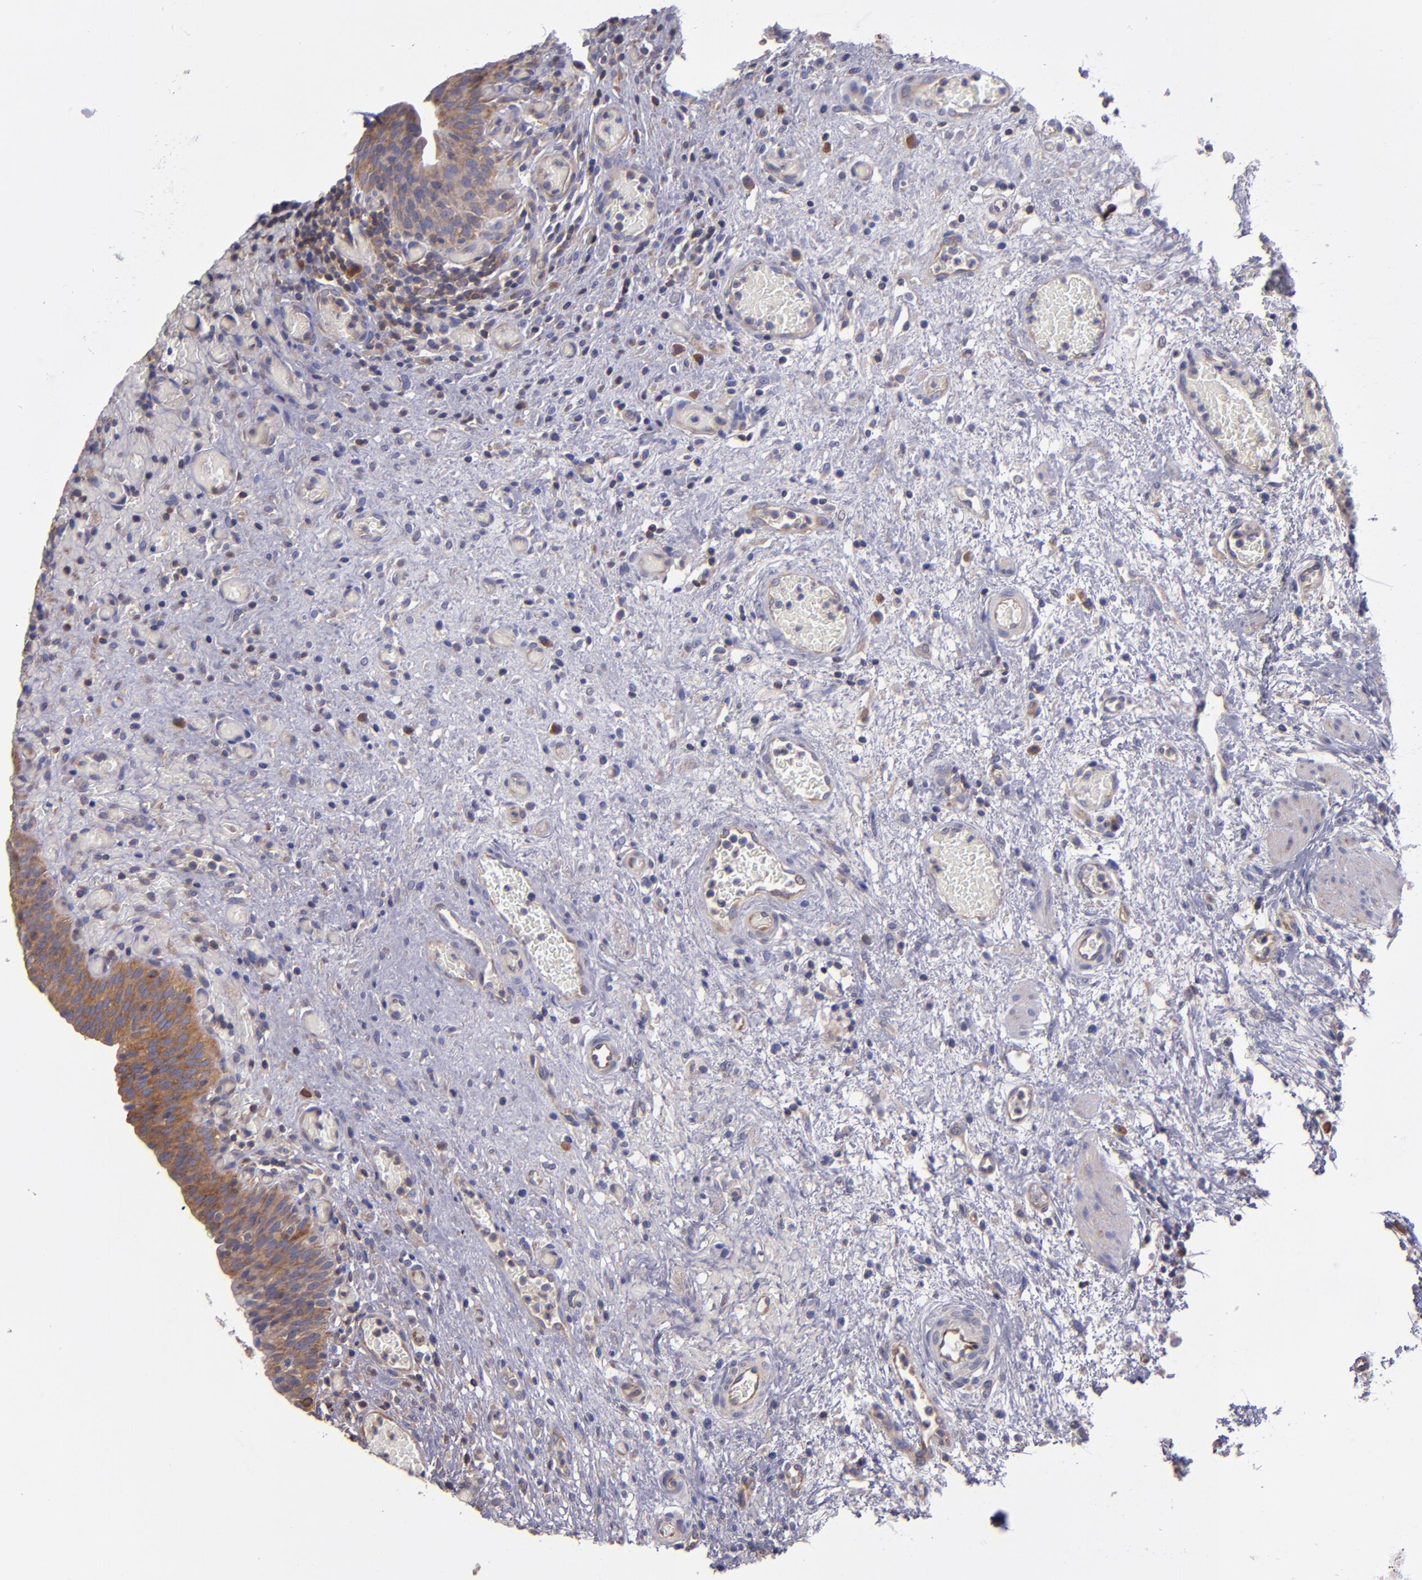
{"staining": {"intensity": "moderate", "quantity": ">75%", "location": "cytoplasmic/membranous"}, "tissue": "urinary bladder", "cell_type": "Urothelial cells", "image_type": "normal", "snomed": [{"axis": "morphology", "description": "Normal tissue, NOS"}, {"axis": "morphology", "description": "Urothelial carcinoma, High grade"}, {"axis": "topography", "description": "Urinary bladder"}], "caption": "The immunohistochemical stain highlights moderate cytoplasmic/membranous staining in urothelial cells of unremarkable urinary bladder. The protein of interest is stained brown, and the nuclei are stained in blue (DAB (3,3'-diaminobenzidine) IHC with brightfield microscopy, high magnification).", "gene": "CARS1", "patient": {"sex": "male", "age": 51}}